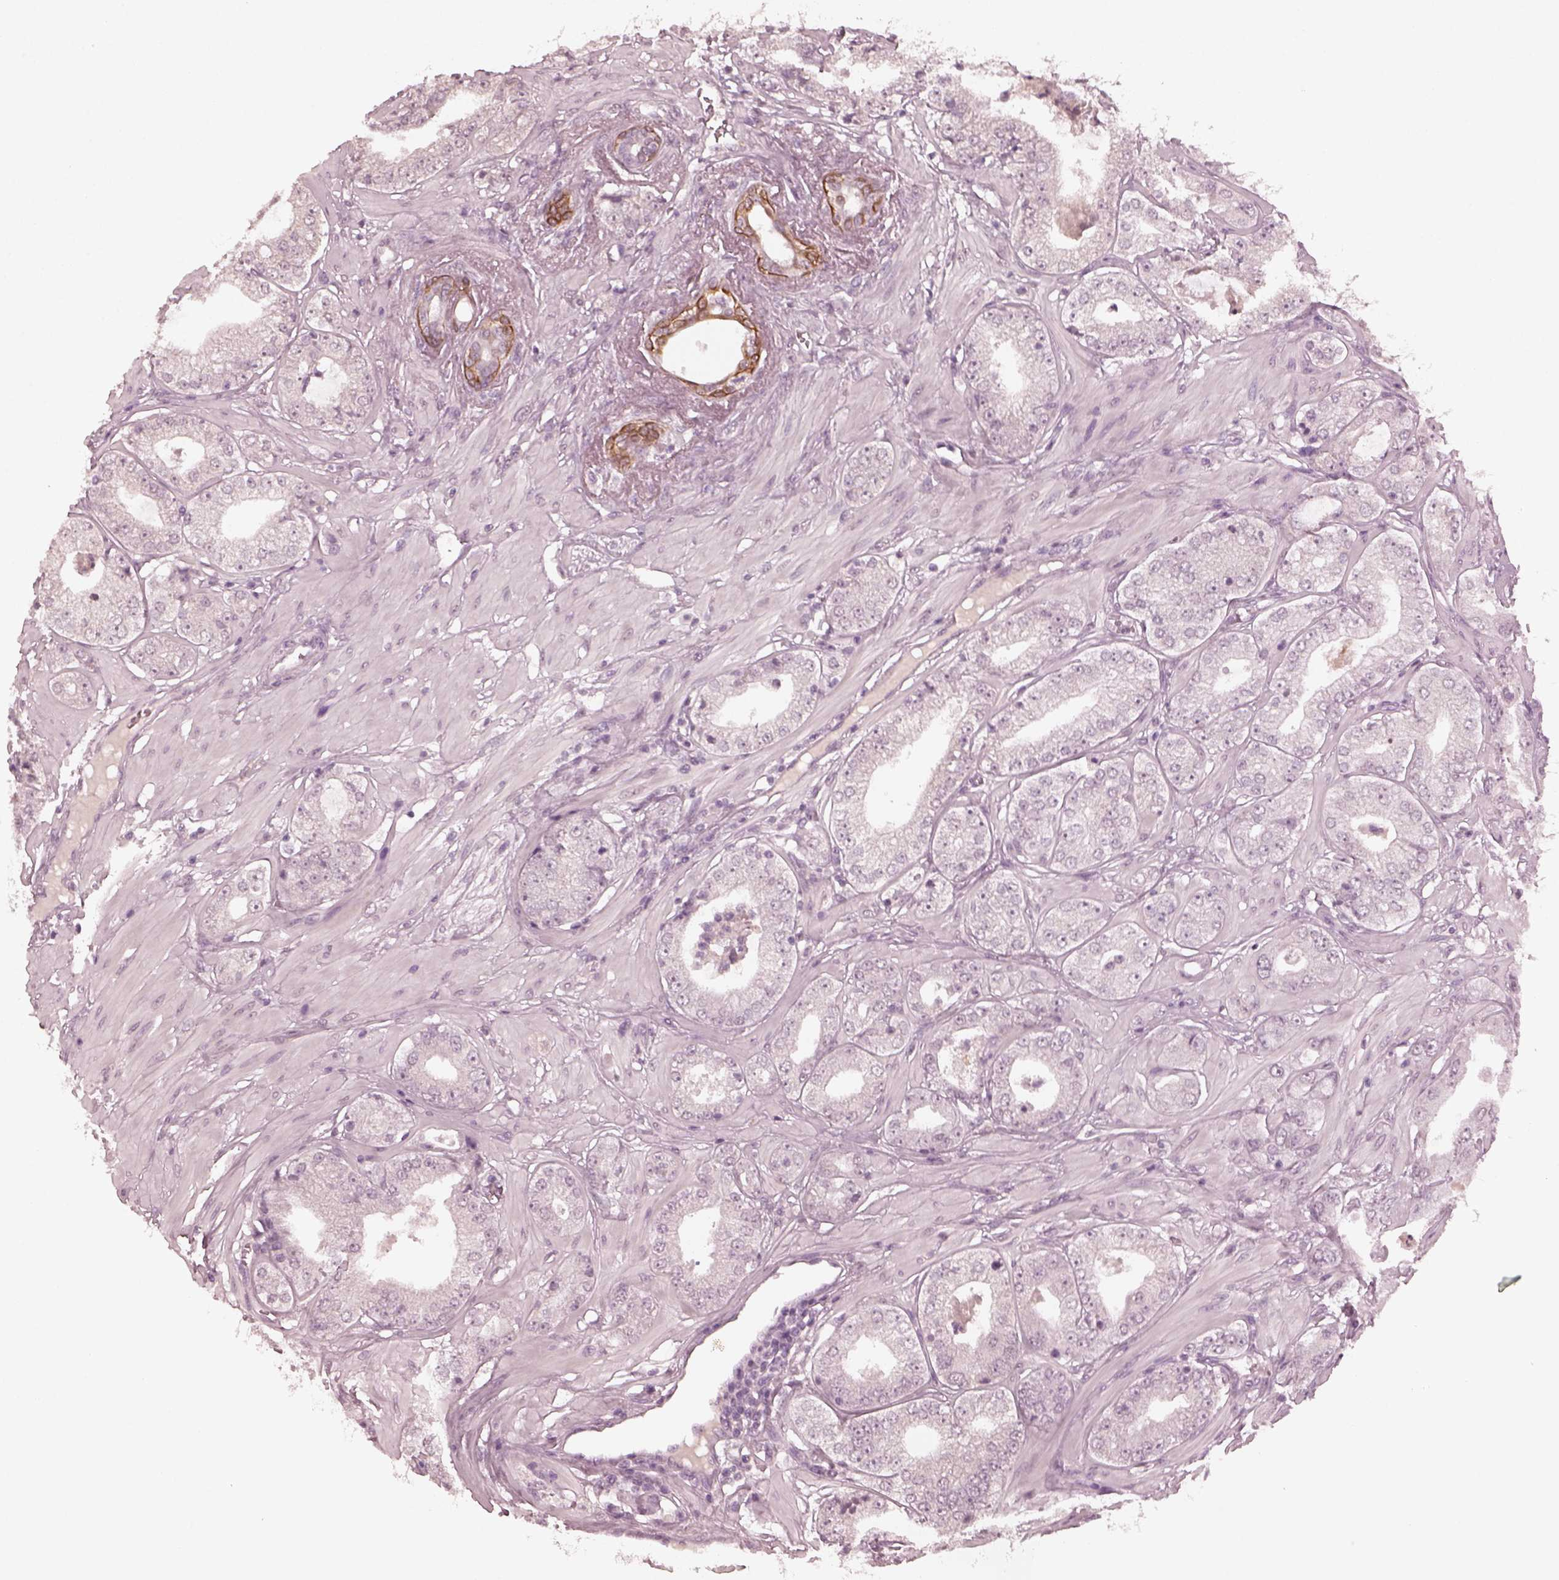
{"staining": {"intensity": "negative", "quantity": "none", "location": "none"}, "tissue": "prostate cancer", "cell_type": "Tumor cells", "image_type": "cancer", "snomed": [{"axis": "morphology", "description": "Adenocarcinoma, Low grade"}, {"axis": "topography", "description": "Prostate"}], "caption": "An immunohistochemistry micrograph of prostate cancer (adenocarcinoma (low-grade)) is shown. There is no staining in tumor cells of prostate cancer (adenocarcinoma (low-grade)). (Stains: DAB IHC with hematoxylin counter stain, Microscopy: brightfield microscopy at high magnification).", "gene": "KRT79", "patient": {"sex": "male", "age": 60}}